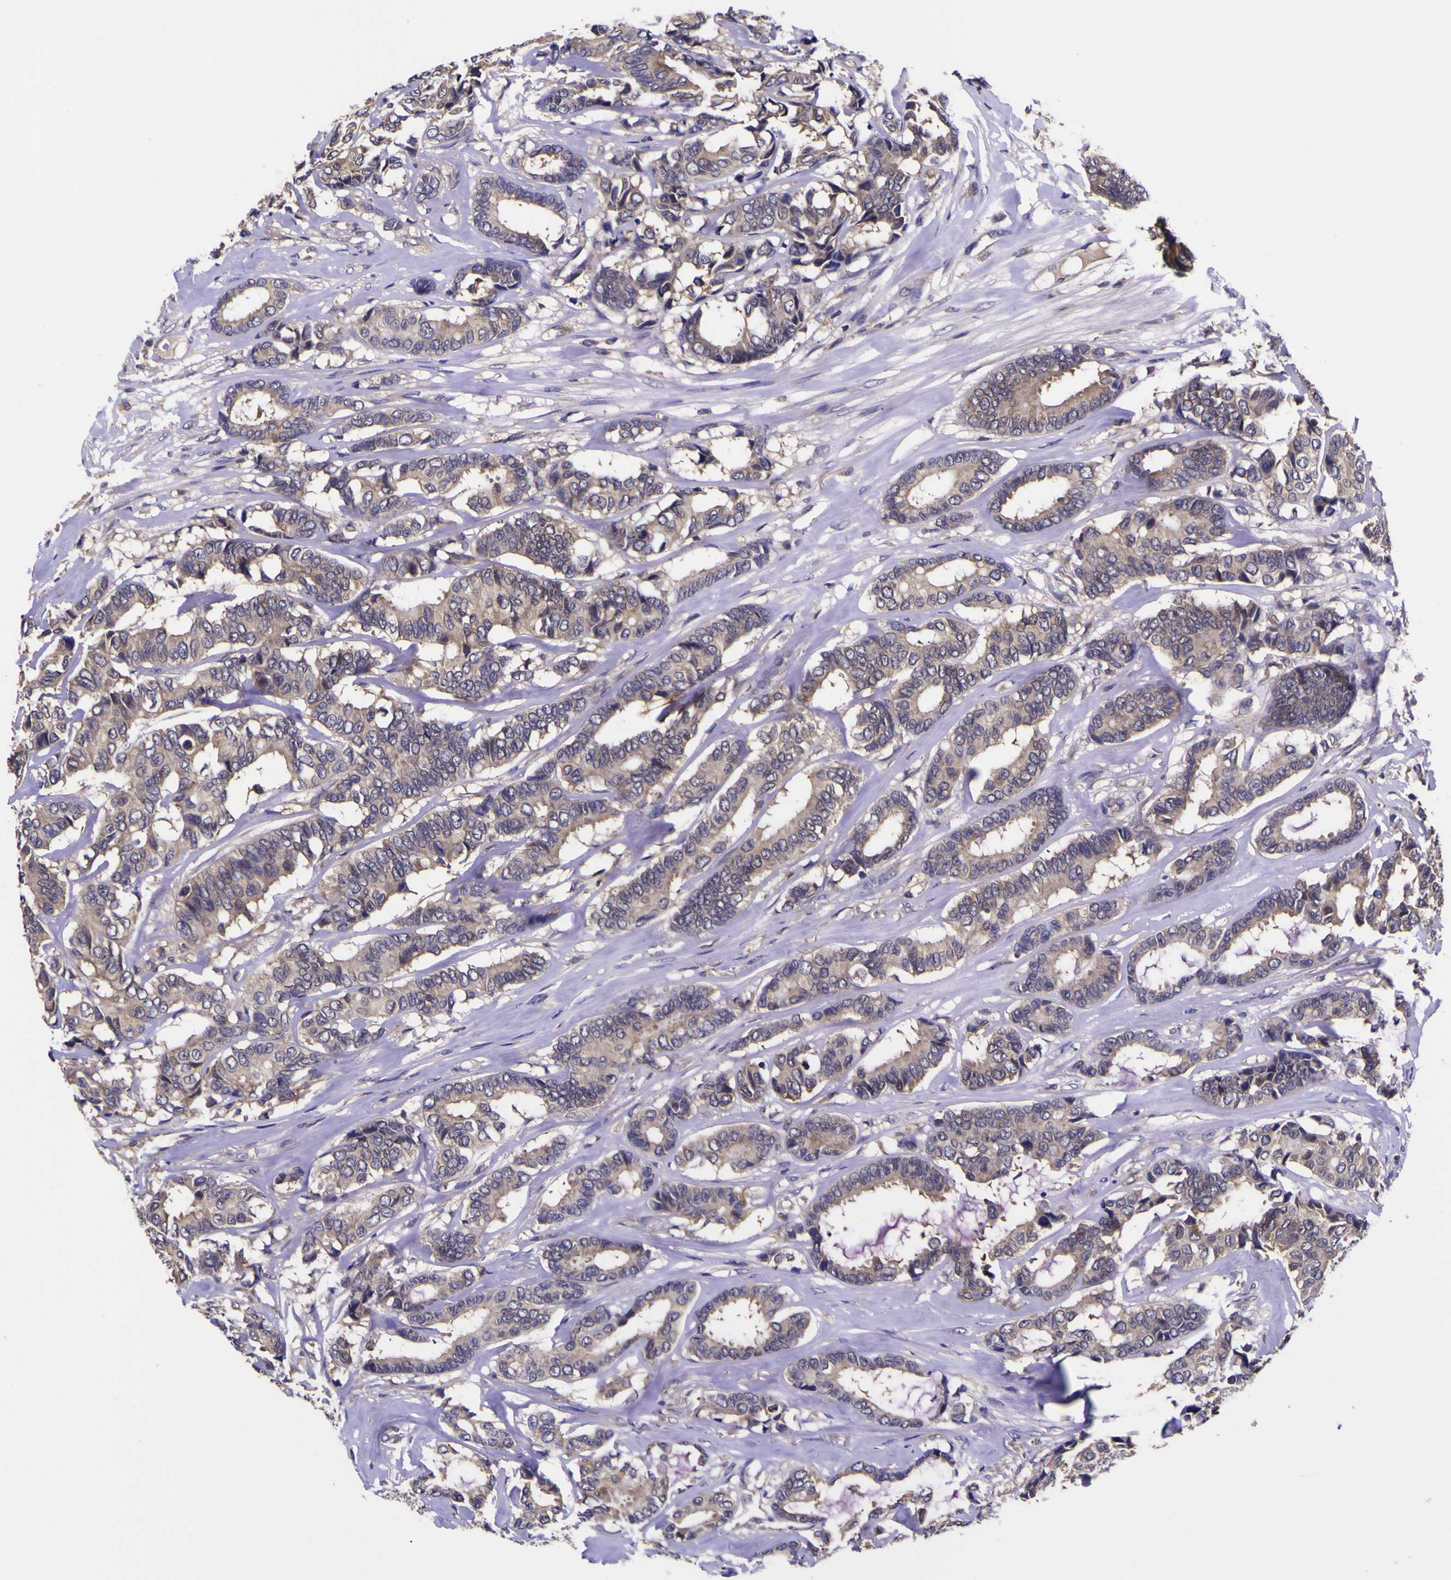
{"staining": {"intensity": "weak", "quantity": ">75%", "location": "cytoplasmic/membranous"}, "tissue": "breast cancer", "cell_type": "Tumor cells", "image_type": "cancer", "snomed": [{"axis": "morphology", "description": "Duct carcinoma"}, {"axis": "topography", "description": "Breast"}], "caption": "Tumor cells exhibit weak cytoplasmic/membranous positivity in about >75% of cells in intraductal carcinoma (breast).", "gene": "MAPK14", "patient": {"sex": "female", "age": 87}}